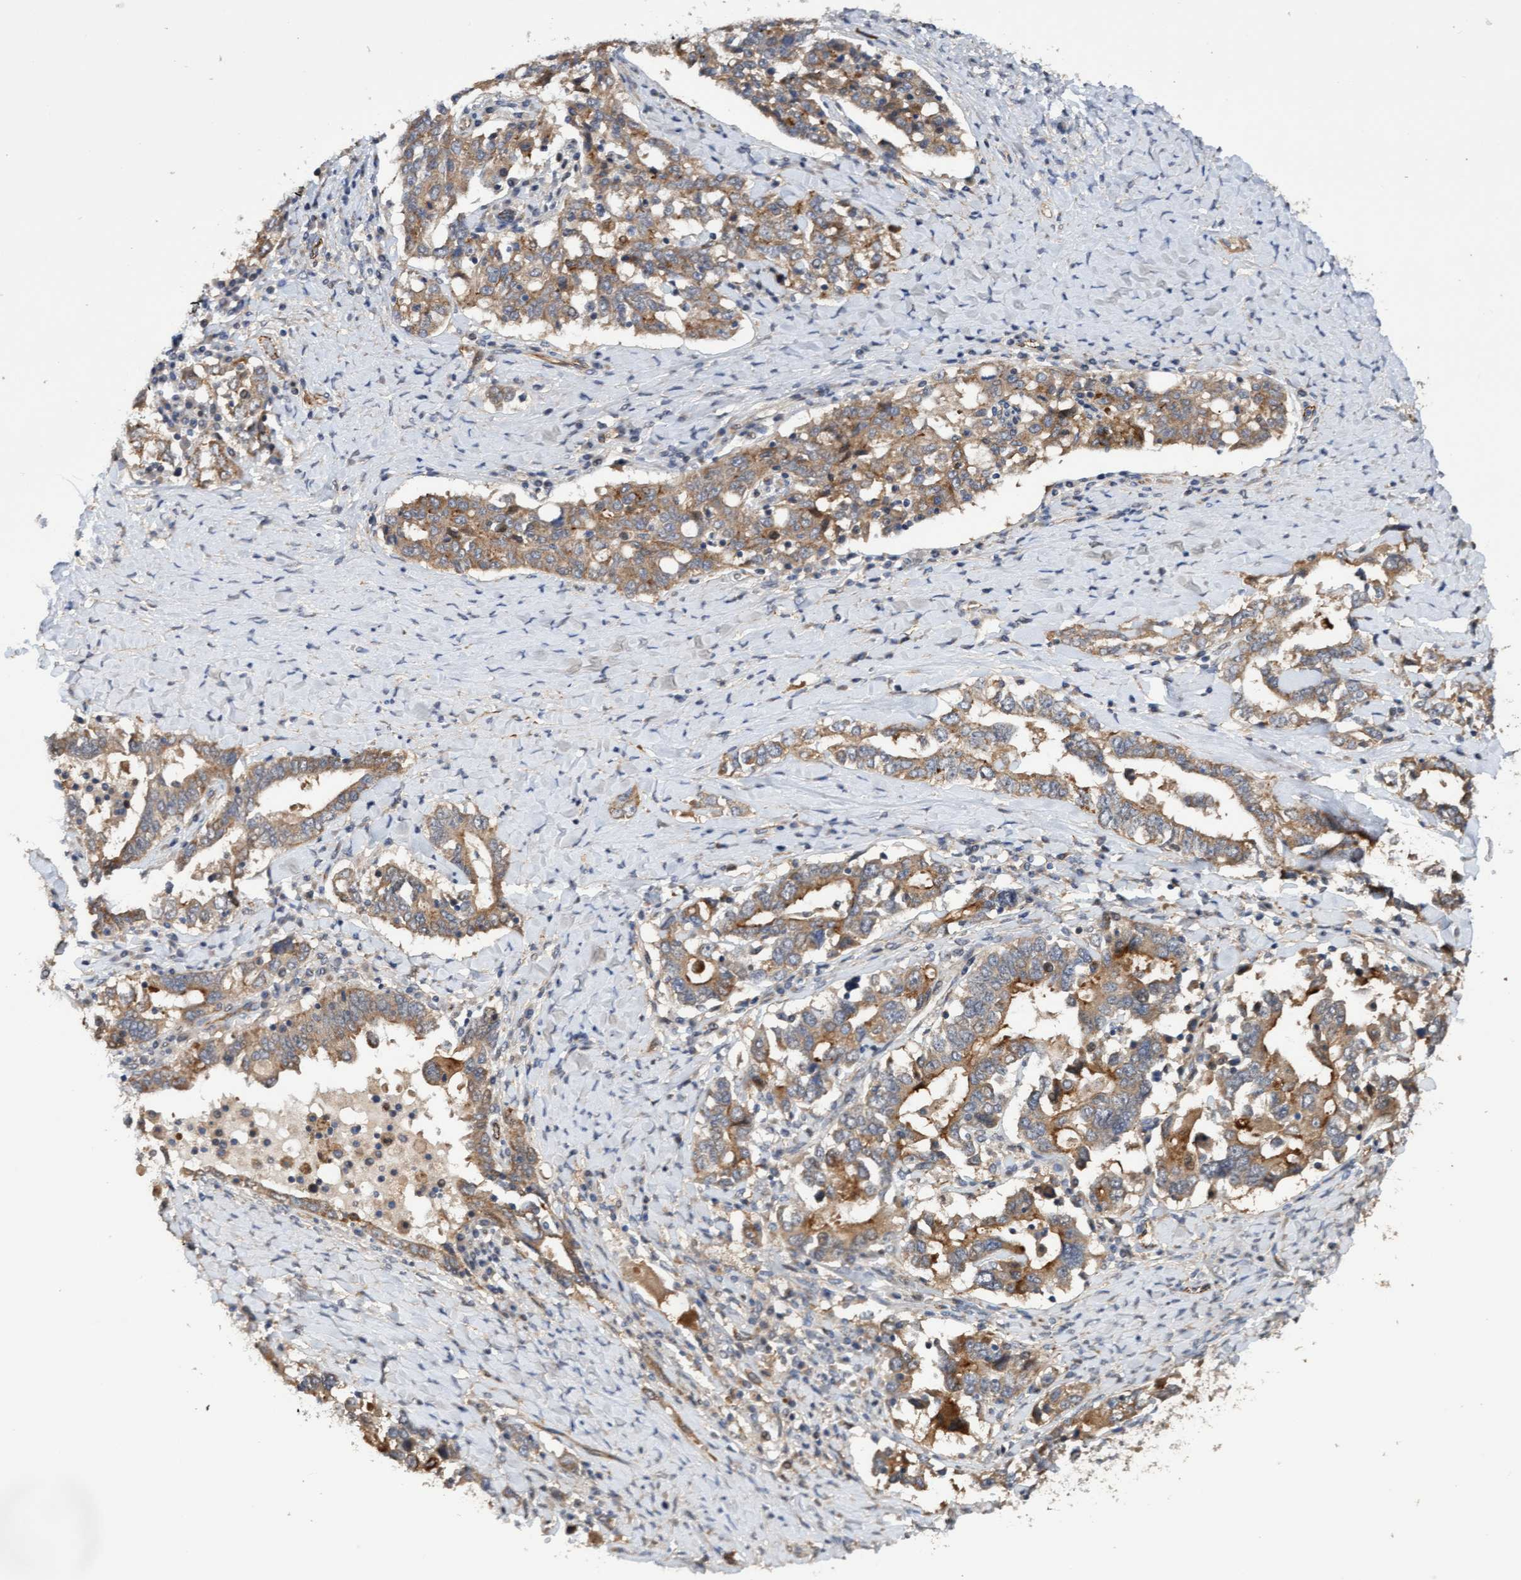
{"staining": {"intensity": "moderate", "quantity": ">75%", "location": "cytoplasmic/membranous"}, "tissue": "ovarian cancer", "cell_type": "Tumor cells", "image_type": "cancer", "snomed": [{"axis": "morphology", "description": "Carcinoma, endometroid"}, {"axis": "topography", "description": "Ovary"}], "caption": "The micrograph reveals a brown stain indicating the presence of a protein in the cytoplasmic/membranous of tumor cells in endometroid carcinoma (ovarian).", "gene": "ITFG1", "patient": {"sex": "female", "age": 62}}